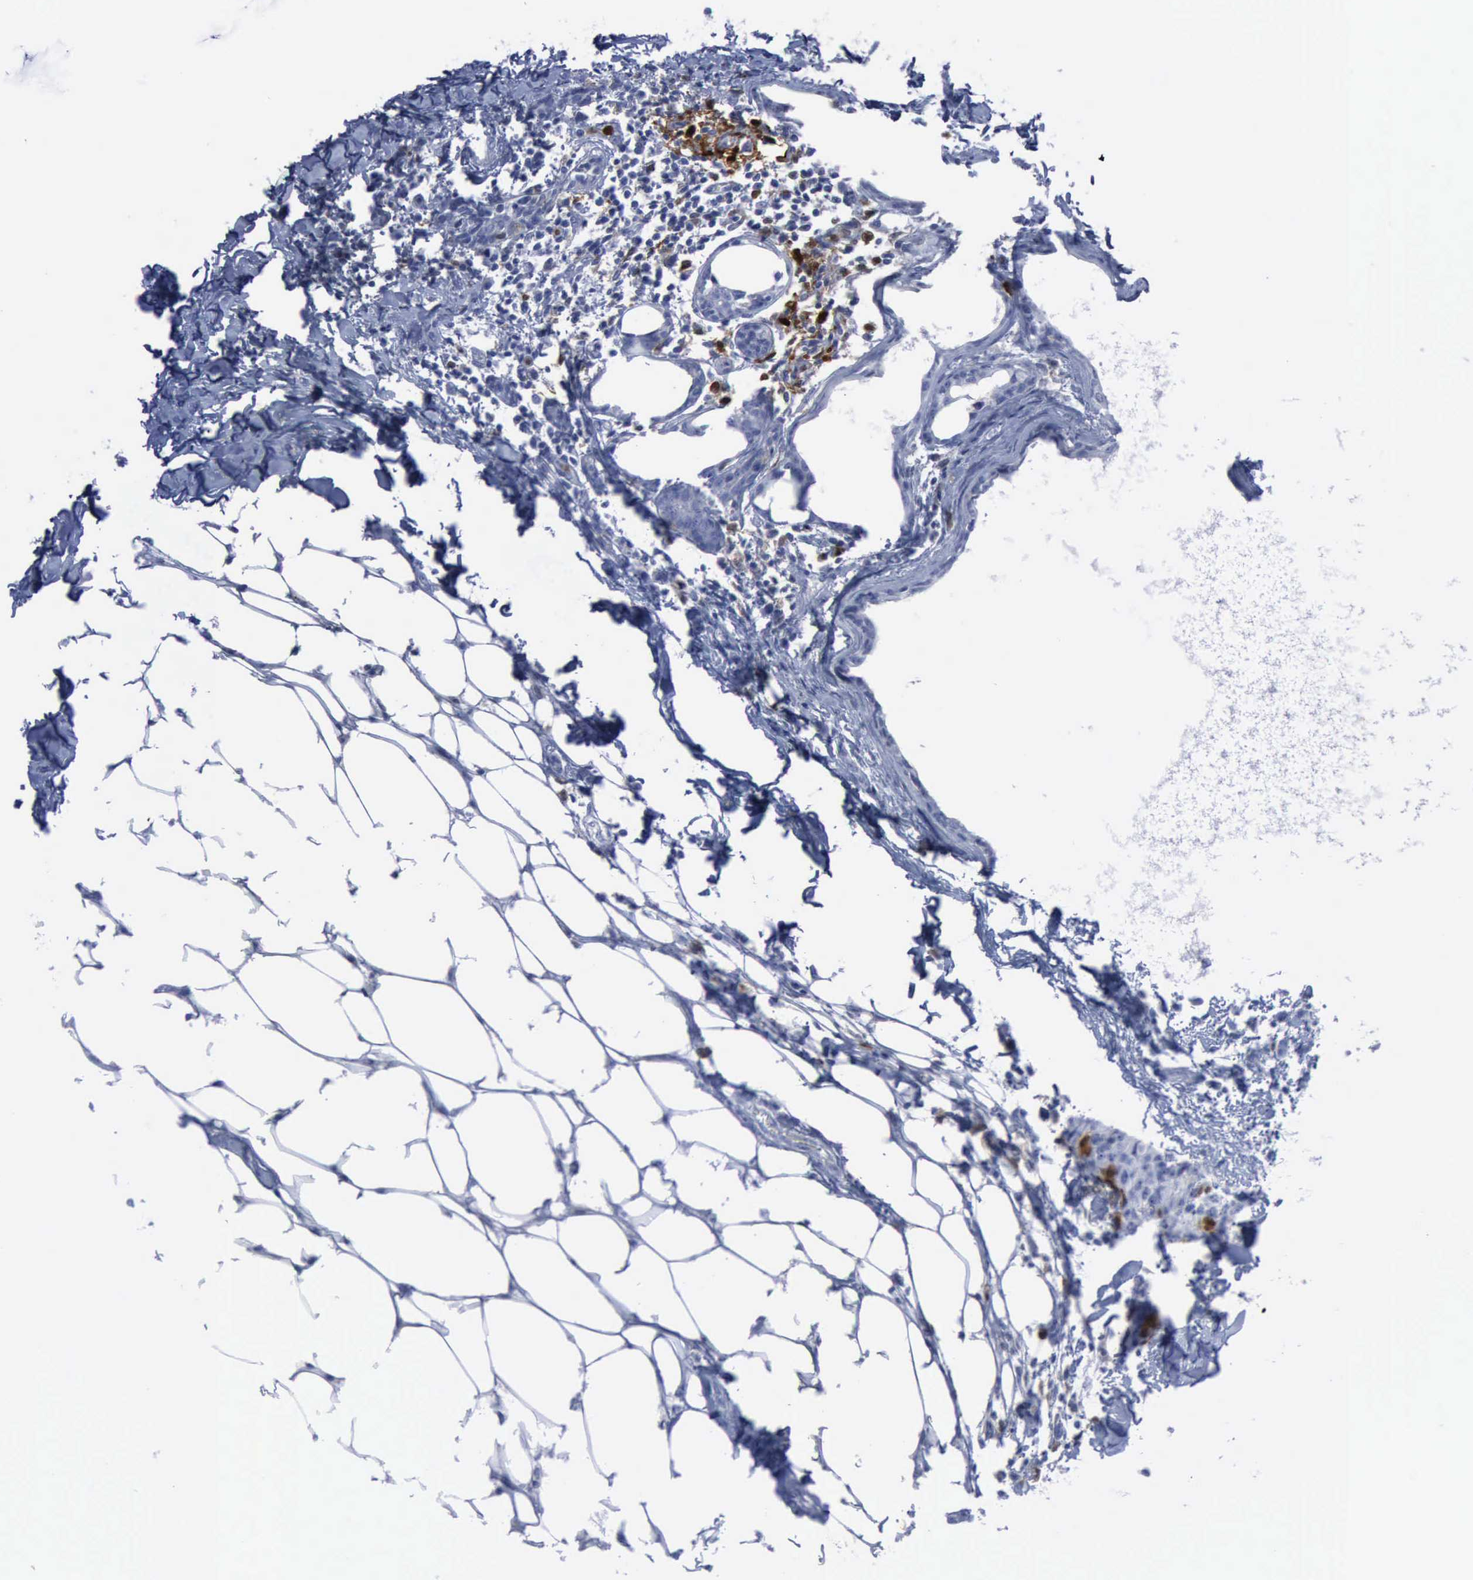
{"staining": {"intensity": "negative", "quantity": "none", "location": "none"}, "tissue": "breast cancer", "cell_type": "Tumor cells", "image_type": "cancer", "snomed": [{"axis": "morphology", "description": "Duct carcinoma"}, {"axis": "topography", "description": "Breast"}], "caption": "An image of breast infiltrating ductal carcinoma stained for a protein reveals no brown staining in tumor cells.", "gene": "CSTA", "patient": {"sex": "female", "age": 40}}